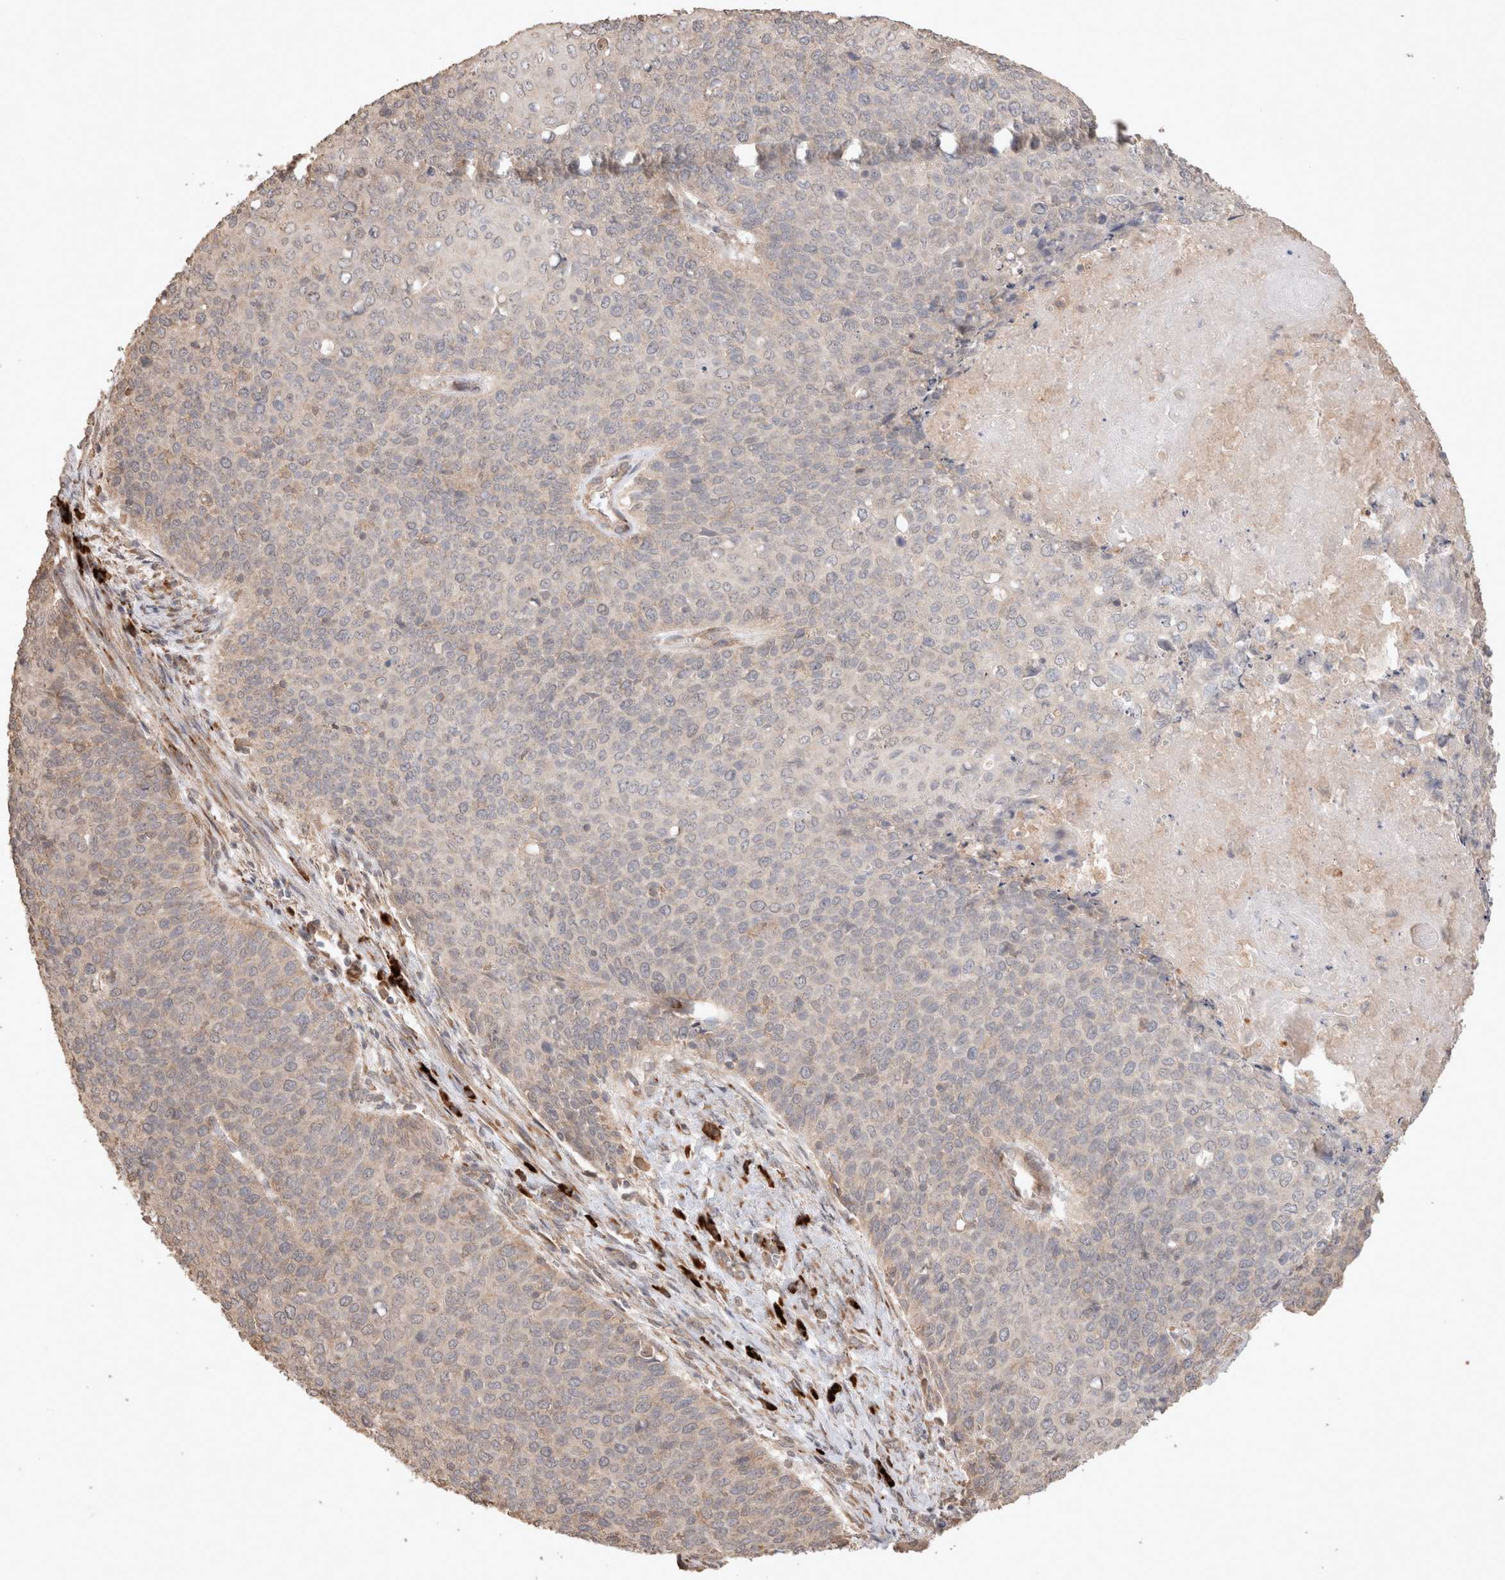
{"staining": {"intensity": "weak", "quantity": "<25%", "location": "cytoplasmic/membranous"}, "tissue": "cervical cancer", "cell_type": "Tumor cells", "image_type": "cancer", "snomed": [{"axis": "morphology", "description": "Squamous cell carcinoma, NOS"}, {"axis": "topography", "description": "Cervix"}], "caption": "Cervical cancer was stained to show a protein in brown. There is no significant expression in tumor cells.", "gene": "HROB", "patient": {"sex": "female", "age": 39}}